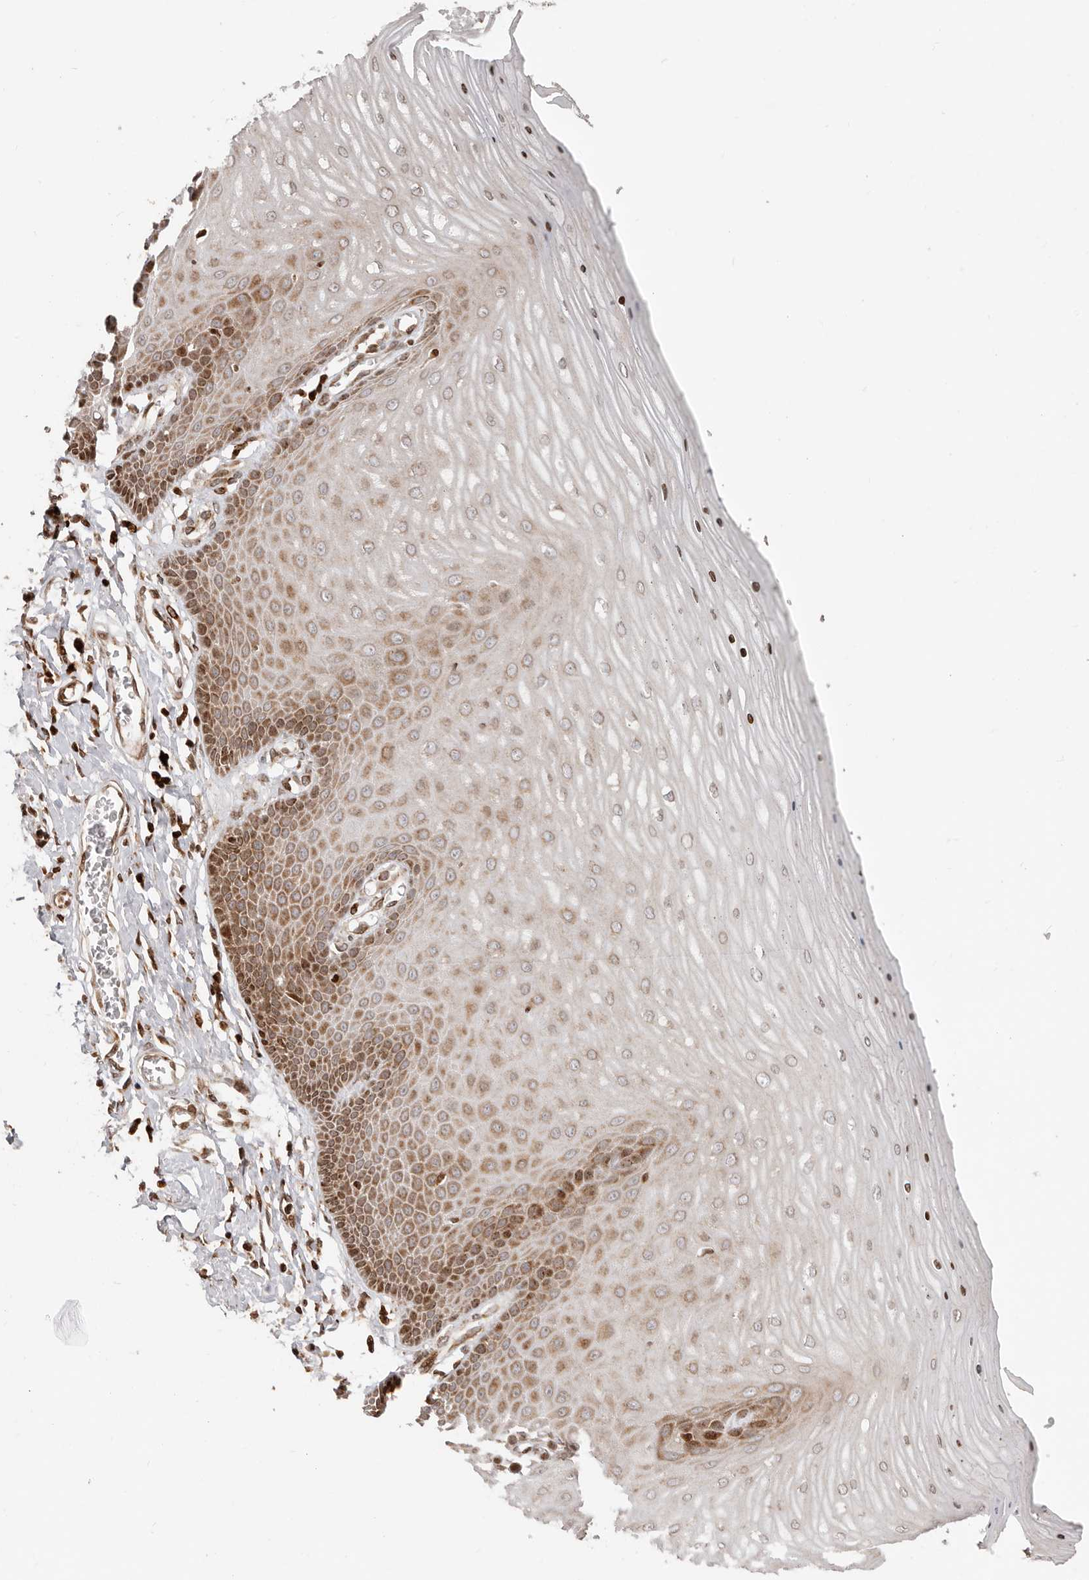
{"staining": {"intensity": "strong", "quantity": ">75%", "location": "cytoplasmic/membranous,nuclear"}, "tissue": "cervix", "cell_type": "Glandular cells", "image_type": "normal", "snomed": [{"axis": "morphology", "description": "Normal tissue, NOS"}, {"axis": "topography", "description": "Cervix"}], "caption": "Immunohistochemical staining of normal cervix shows high levels of strong cytoplasmic/membranous,nuclear positivity in about >75% of glandular cells. (Brightfield microscopy of DAB IHC at high magnification).", "gene": "TRIM4", "patient": {"sex": "female", "age": 55}}